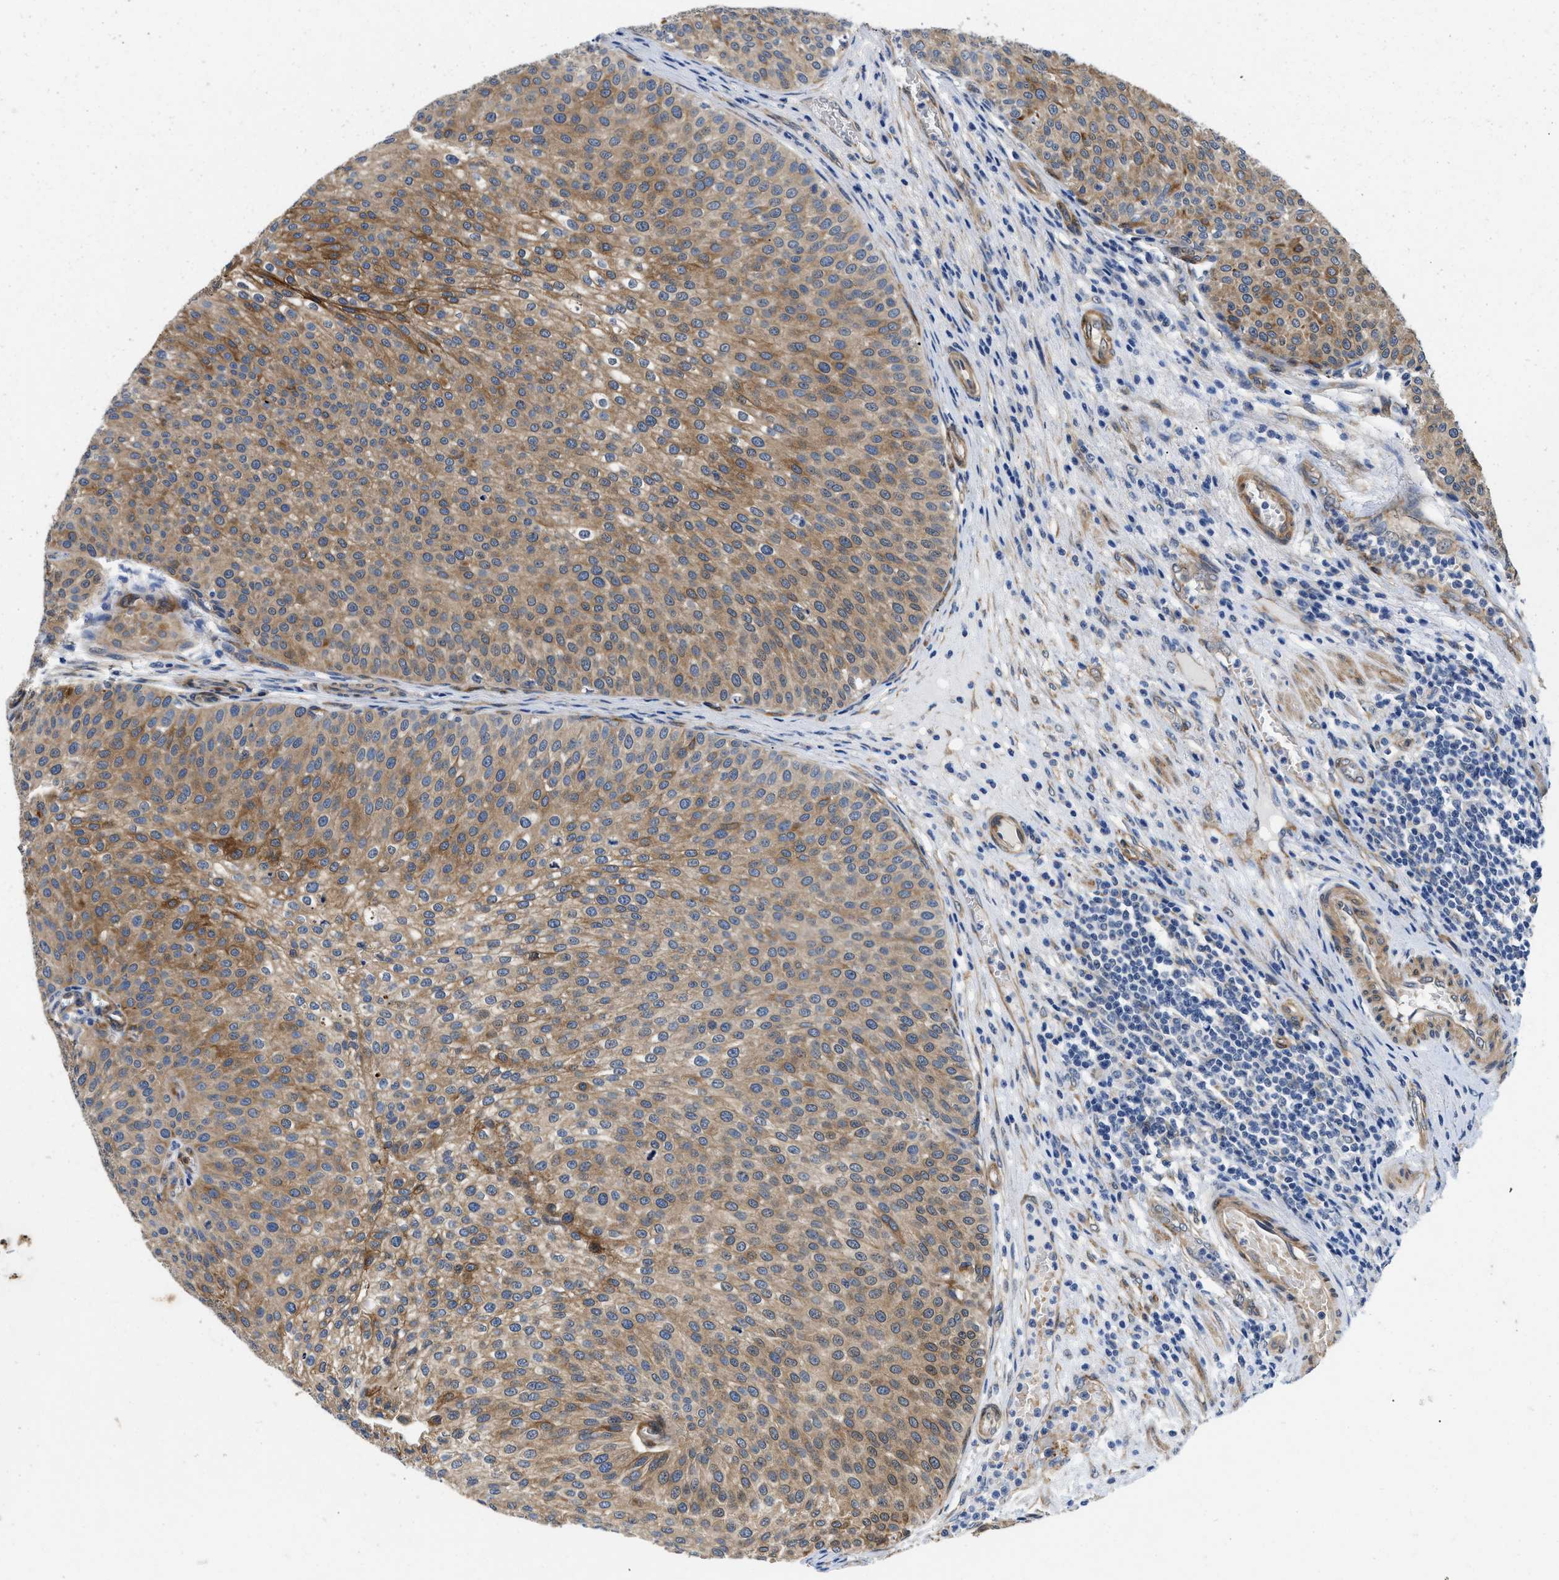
{"staining": {"intensity": "moderate", "quantity": ">75%", "location": "cytoplasmic/membranous"}, "tissue": "urothelial cancer", "cell_type": "Tumor cells", "image_type": "cancer", "snomed": [{"axis": "morphology", "description": "Urothelial carcinoma, Low grade"}, {"axis": "topography", "description": "Smooth muscle"}, {"axis": "topography", "description": "Urinary bladder"}], "caption": "Immunohistochemistry (DAB (3,3'-diaminobenzidine)) staining of low-grade urothelial carcinoma demonstrates moderate cytoplasmic/membranous protein staining in approximately >75% of tumor cells.", "gene": "RAPH1", "patient": {"sex": "male", "age": 60}}